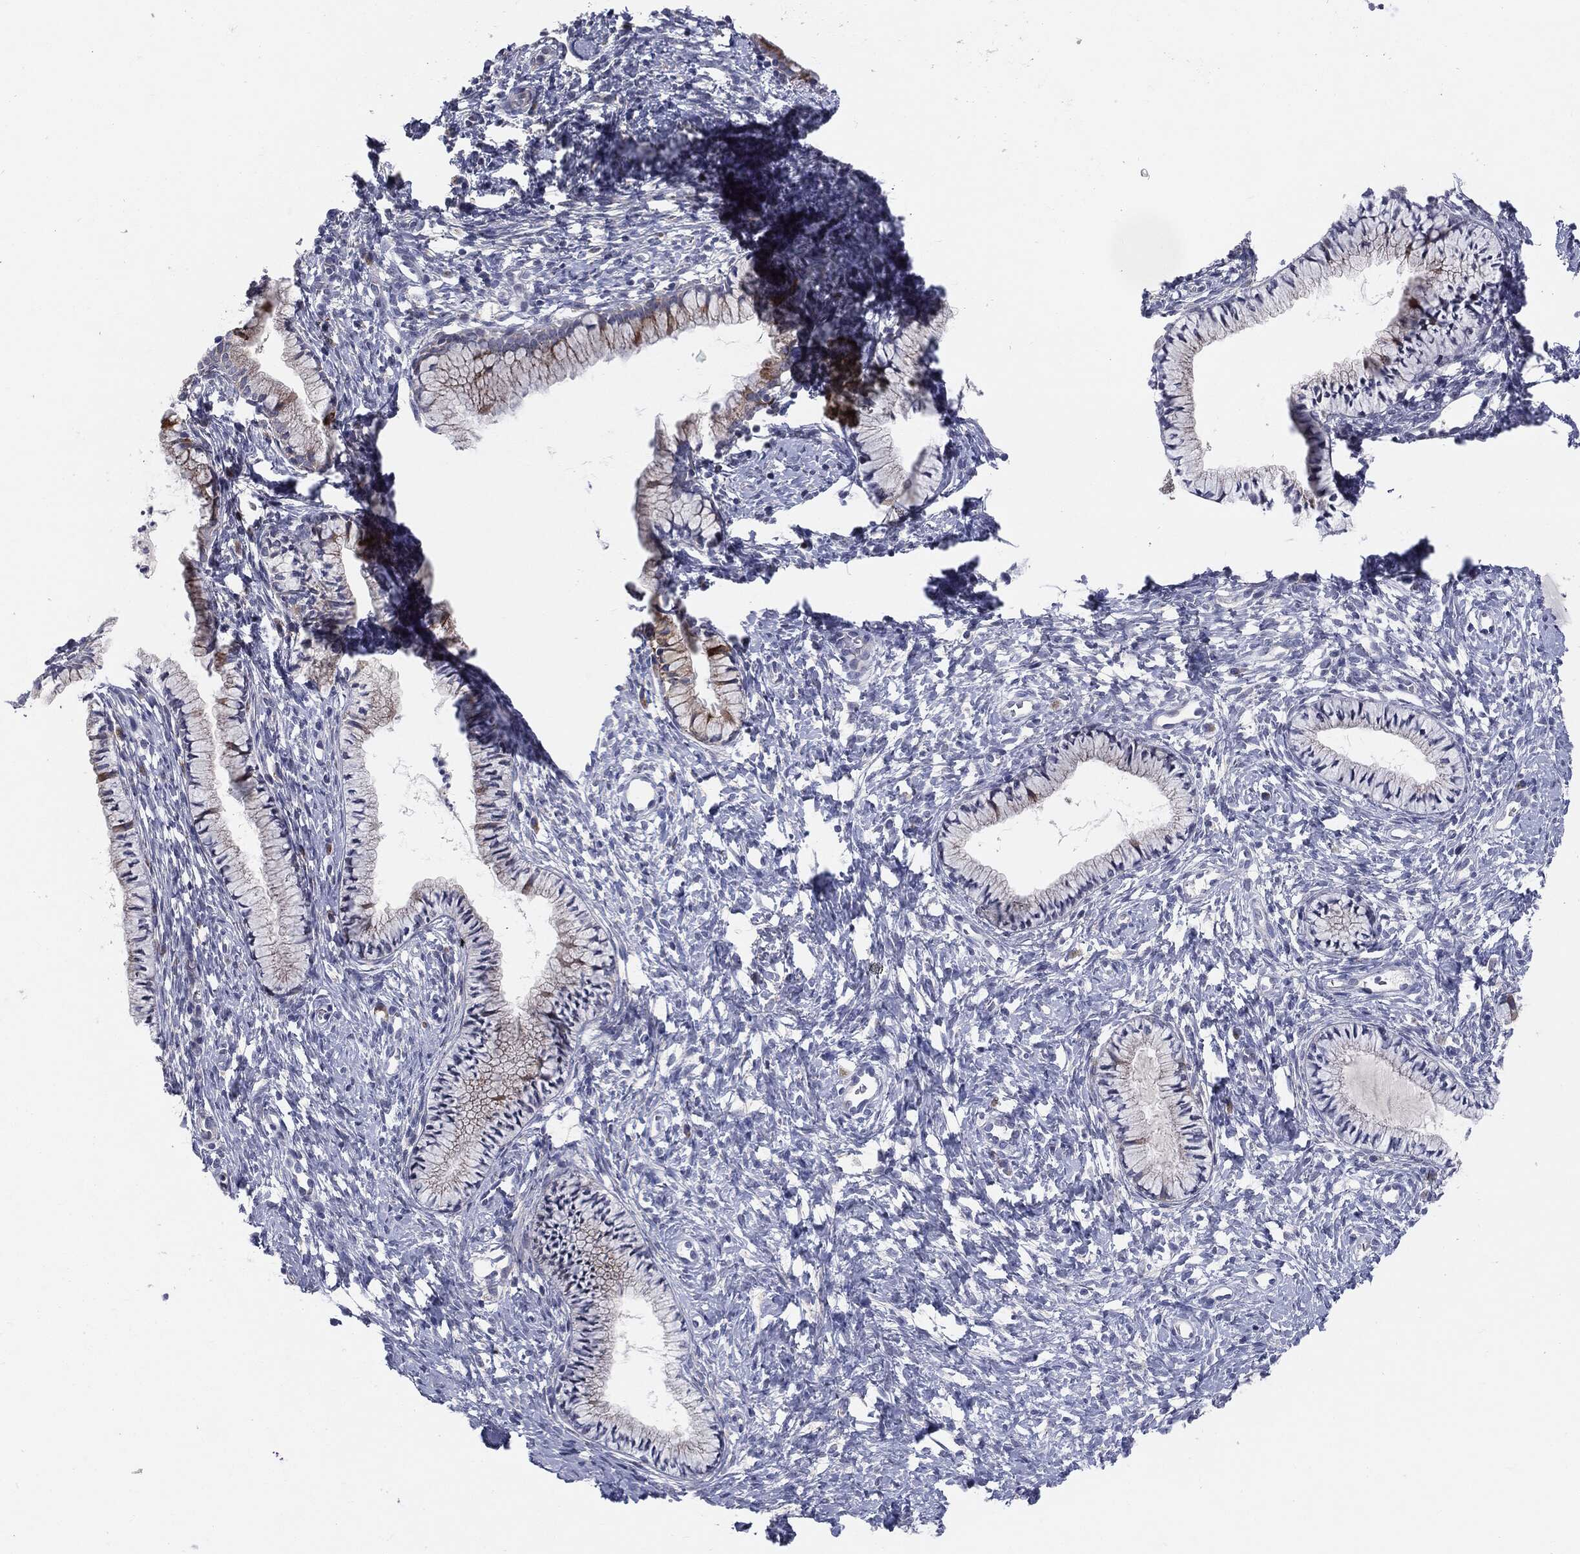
{"staining": {"intensity": "moderate", "quantity": "<25%", "location": "cytoplasmic/membranous"}, "tissue": "cervix", "cell_type": "Glandular cells", "image_type": "normal", "snomed": [{"axis": "morphology", "description": "Normal tissue, NOS"}, {"axis": "topography", "description": "Cervix"}], "caption": "Protein expression analysis of normal cervix shows moderate cytoplasmic/membranous staining in approximately <25% of glandular cells. (DAB (3,3'-diaminobenzidine) = brown stain, brightfield microscopy at high magnification).", "gene": "KRT5", "patient": {"sex": "female", "age": 39}}